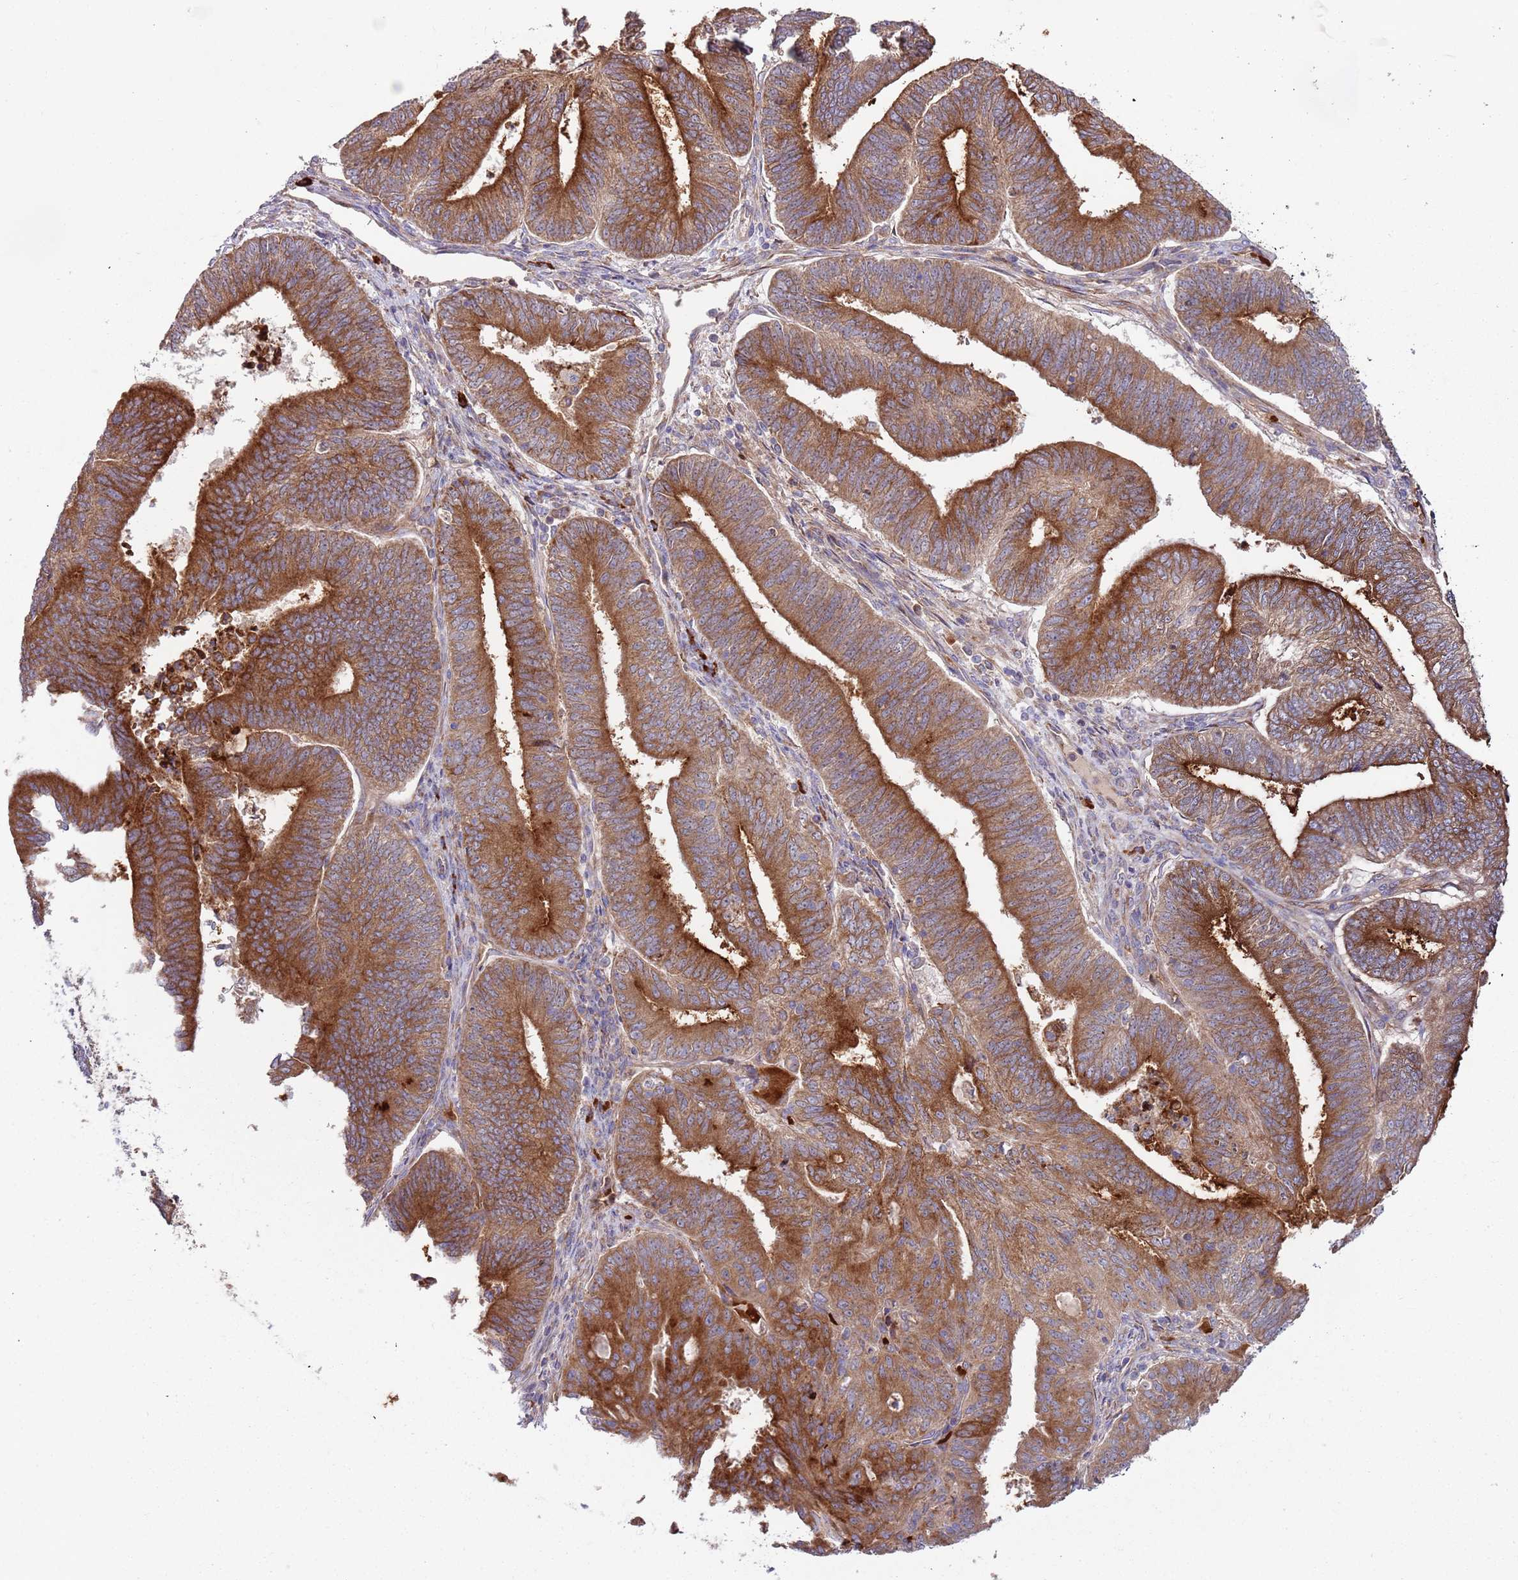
{"staining": {"intensity": "strong", "quantity": ">75%", "location": "cytoplasmic/membranous"}, "tissue": "endometrial cancer", "cell_type": "Tumor cells", "image_type": "cancer", "snomed": [{"axis": "morphology", "description": "Adenocarcinoma, NOS"}, {"axis": "topography", "description": "Endometrium"}], "caption": "High-magnification brightfield microscopy of endometrial adenocarcinoma stained with DAB (3,3'-diaminobenzidine) (brown) and counterstained with hematoxylin (blue). tumor cells exhibit strong cytoplasmic/membranous staining is appreciated in about>75% of cells.", "gene": "VWCE", "patient": {"sex": "female", "age": 70}}